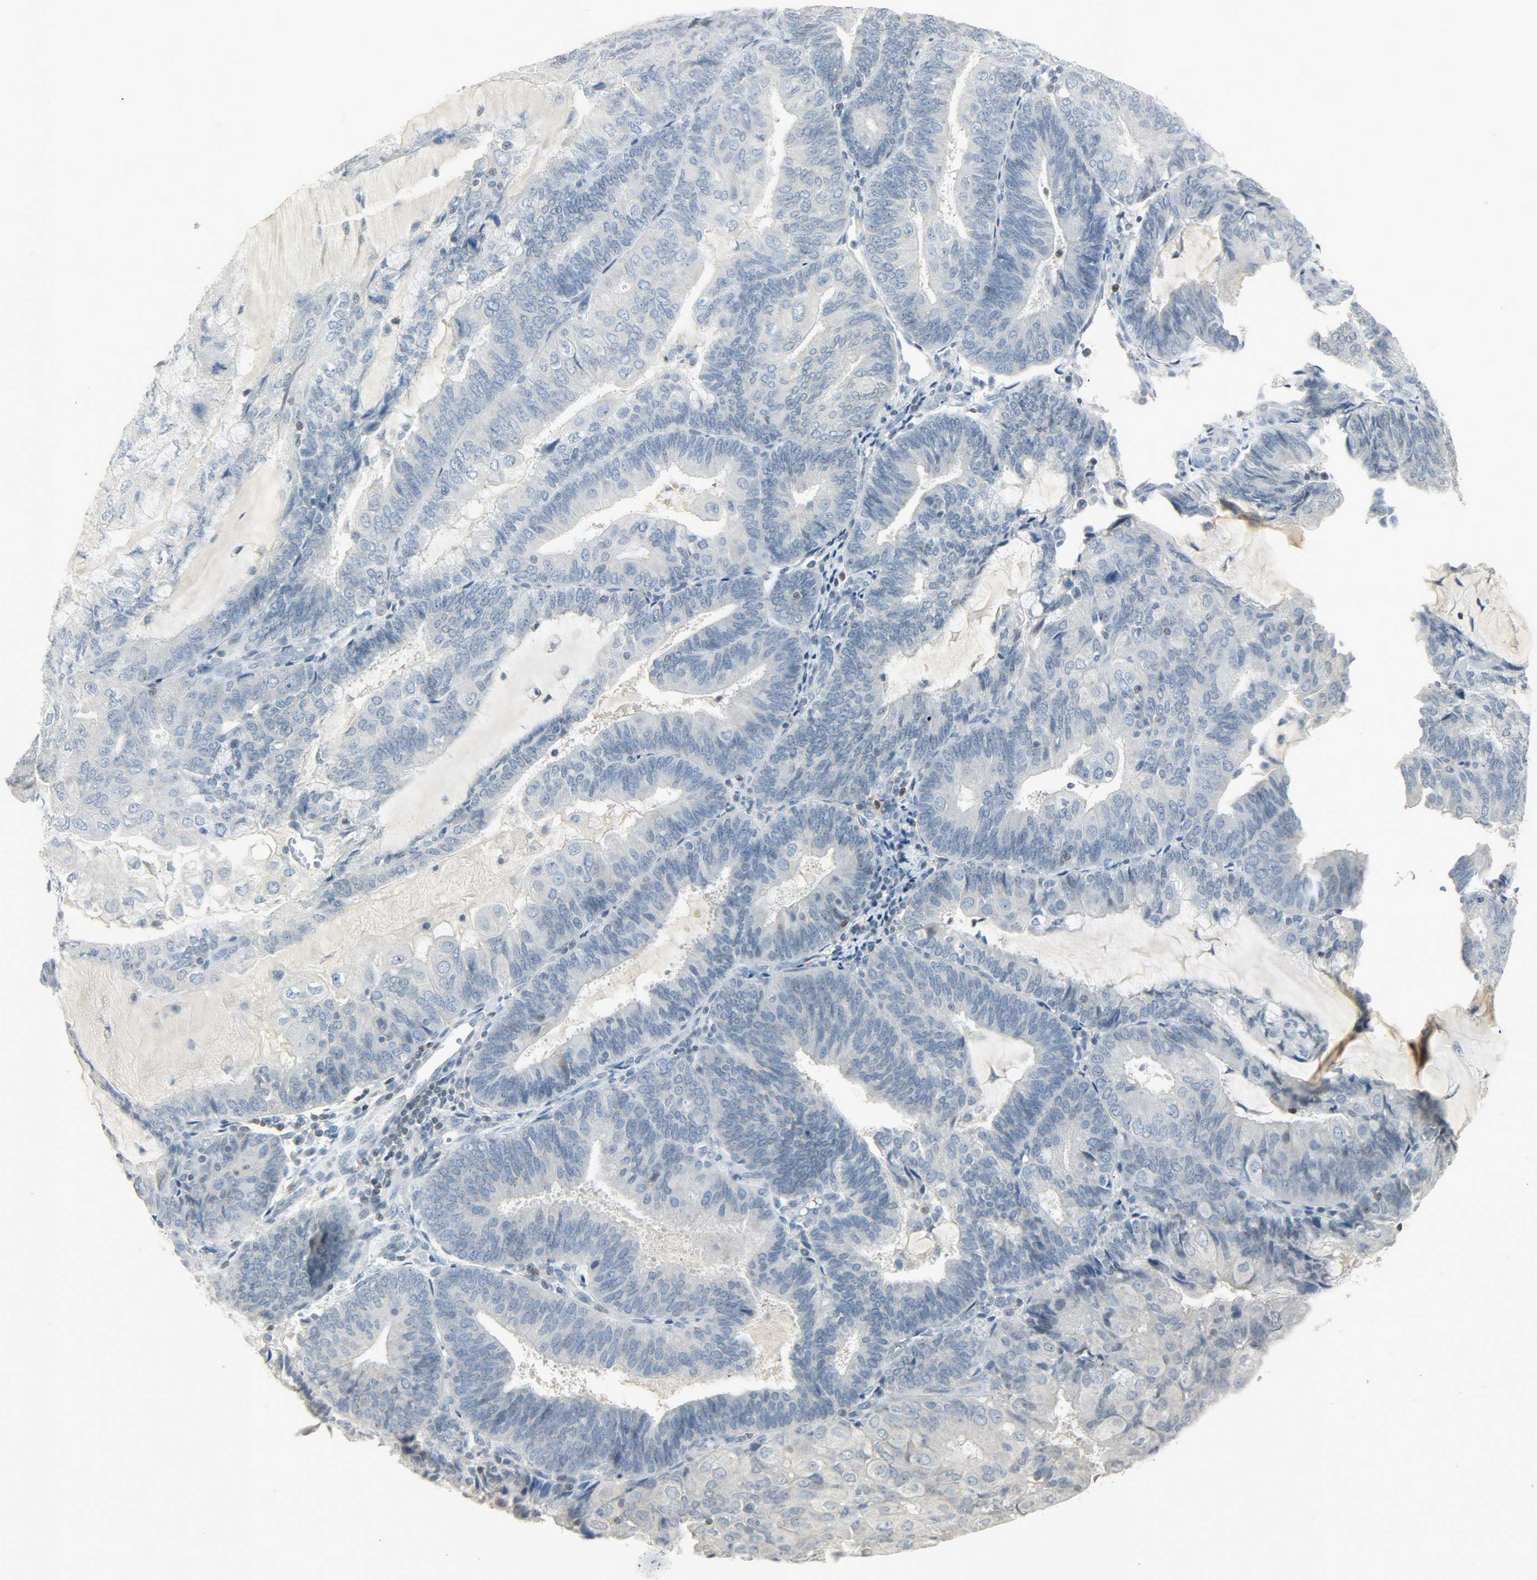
{"staining": {"intensity": "weak", "quantity": "<25%", "location": "cytoplasmic/membranous,nuclear"}, "tissue": "endometrial cancer", "cell_type": "Tumor cells", "image_type": "cancer", "snomed": [{"axis": "morphology", "description": "Adenocarcinoma, NOS"}, {"axis": "topography", "description": "Endometrium"}], "caption": "Tumor cells show no significant protein positivity in endometrial cancer.", "gene": "CAMK4", "patient": {"sex": "female", "age": 81}}